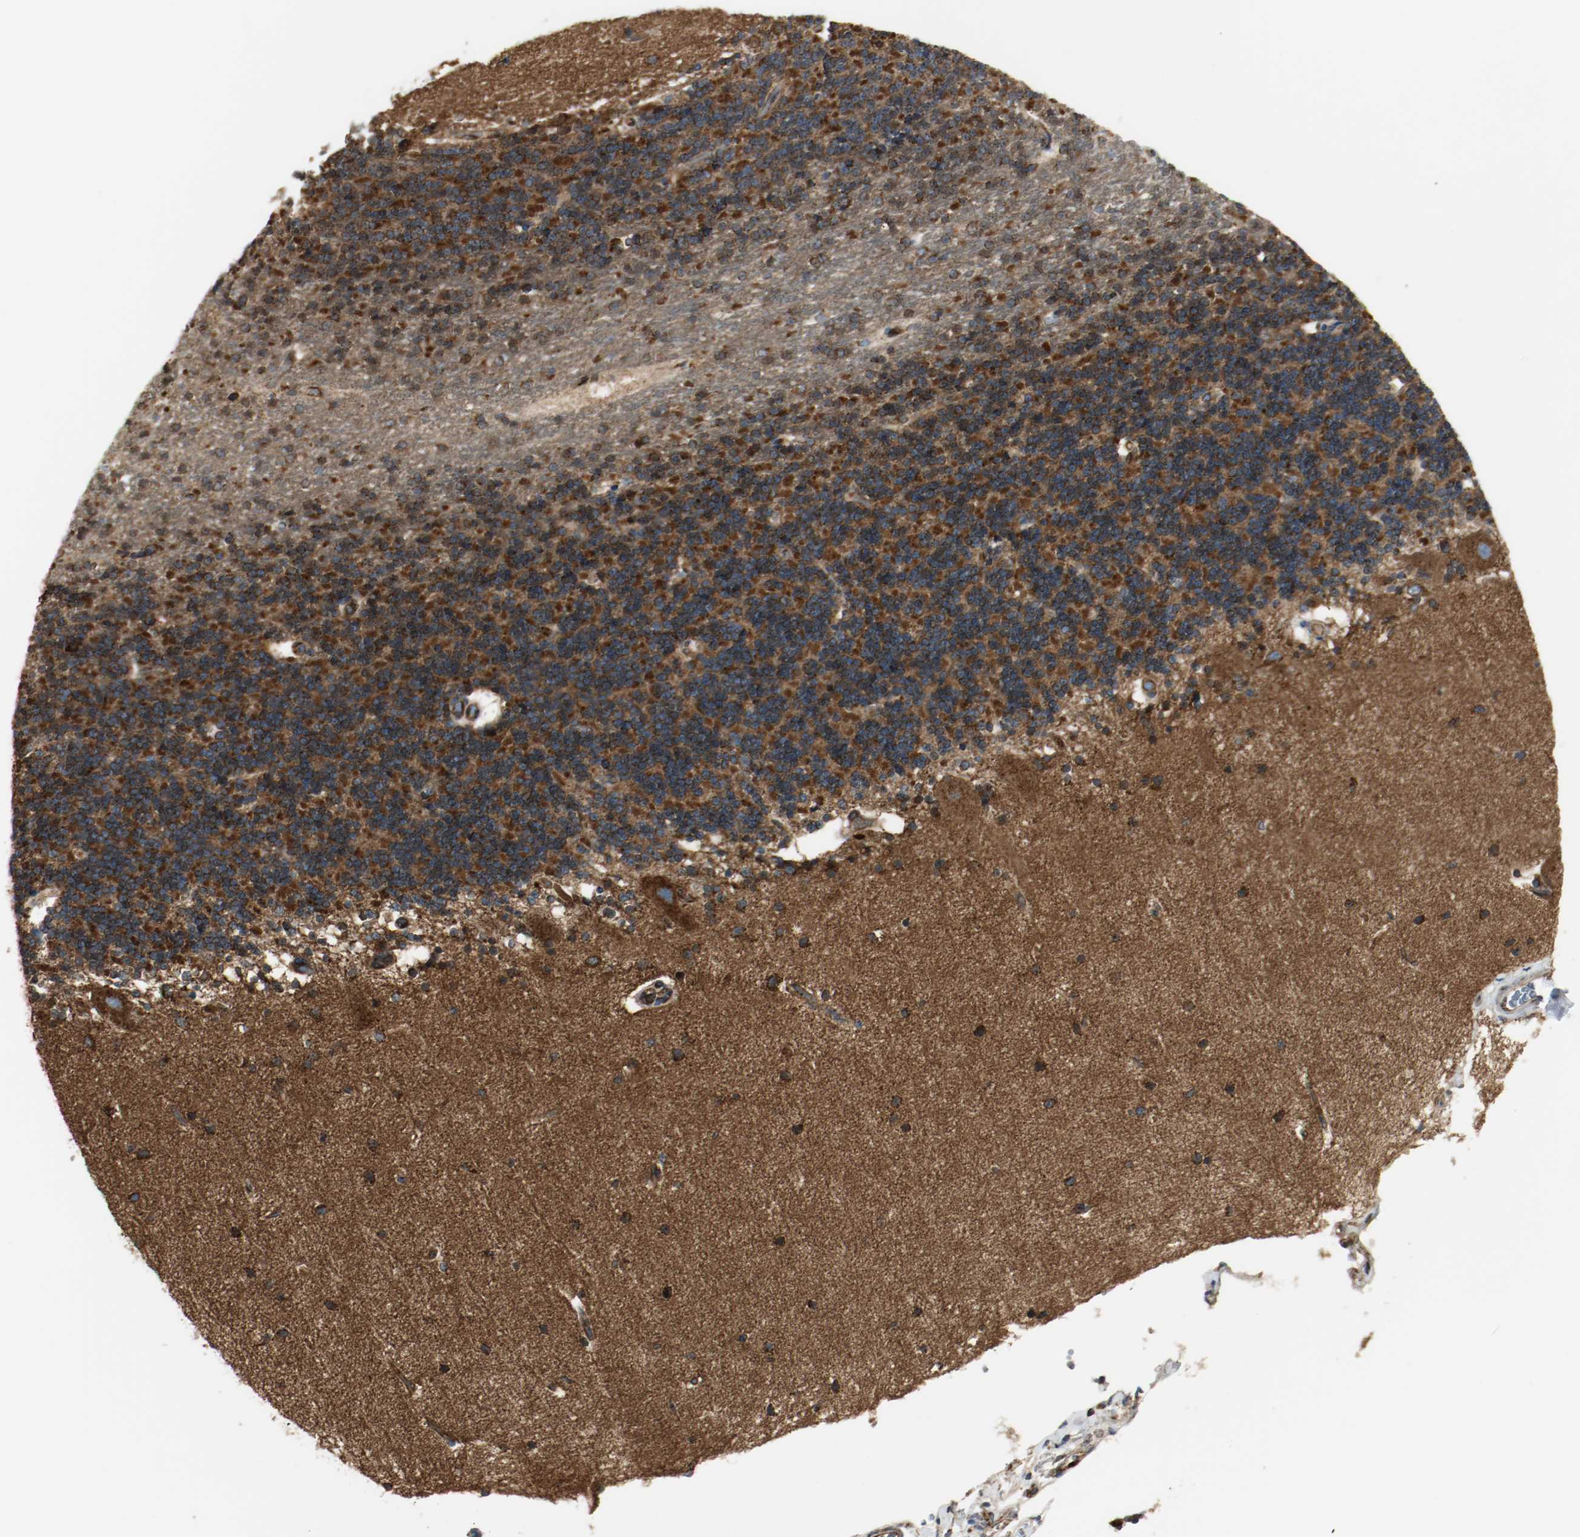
{"staining": {"intensity": "strong", "quantity": ">75%", "location": "cytoplasmic/membranous"}, "tissue": "cerebellum", "cell_type": "Cells in granular layer", "image_type": "normal", "snomed": [{"axis": "morphology", "description": "Normal tissue, NOS"}, {"axis": "topography", "description": "Cerebellum"}], "caption": "Cells in granular layer show strong cytoplasmic/membranous staining in about >75% of cells in unremarkable cerebellum. The staining was performed using DAB, with brown indicating positive protein expression. Nuclei are stained blue with hematoxylin.", "gene": "PLCG1", "patient": {"sex": "female", "age": 54}}